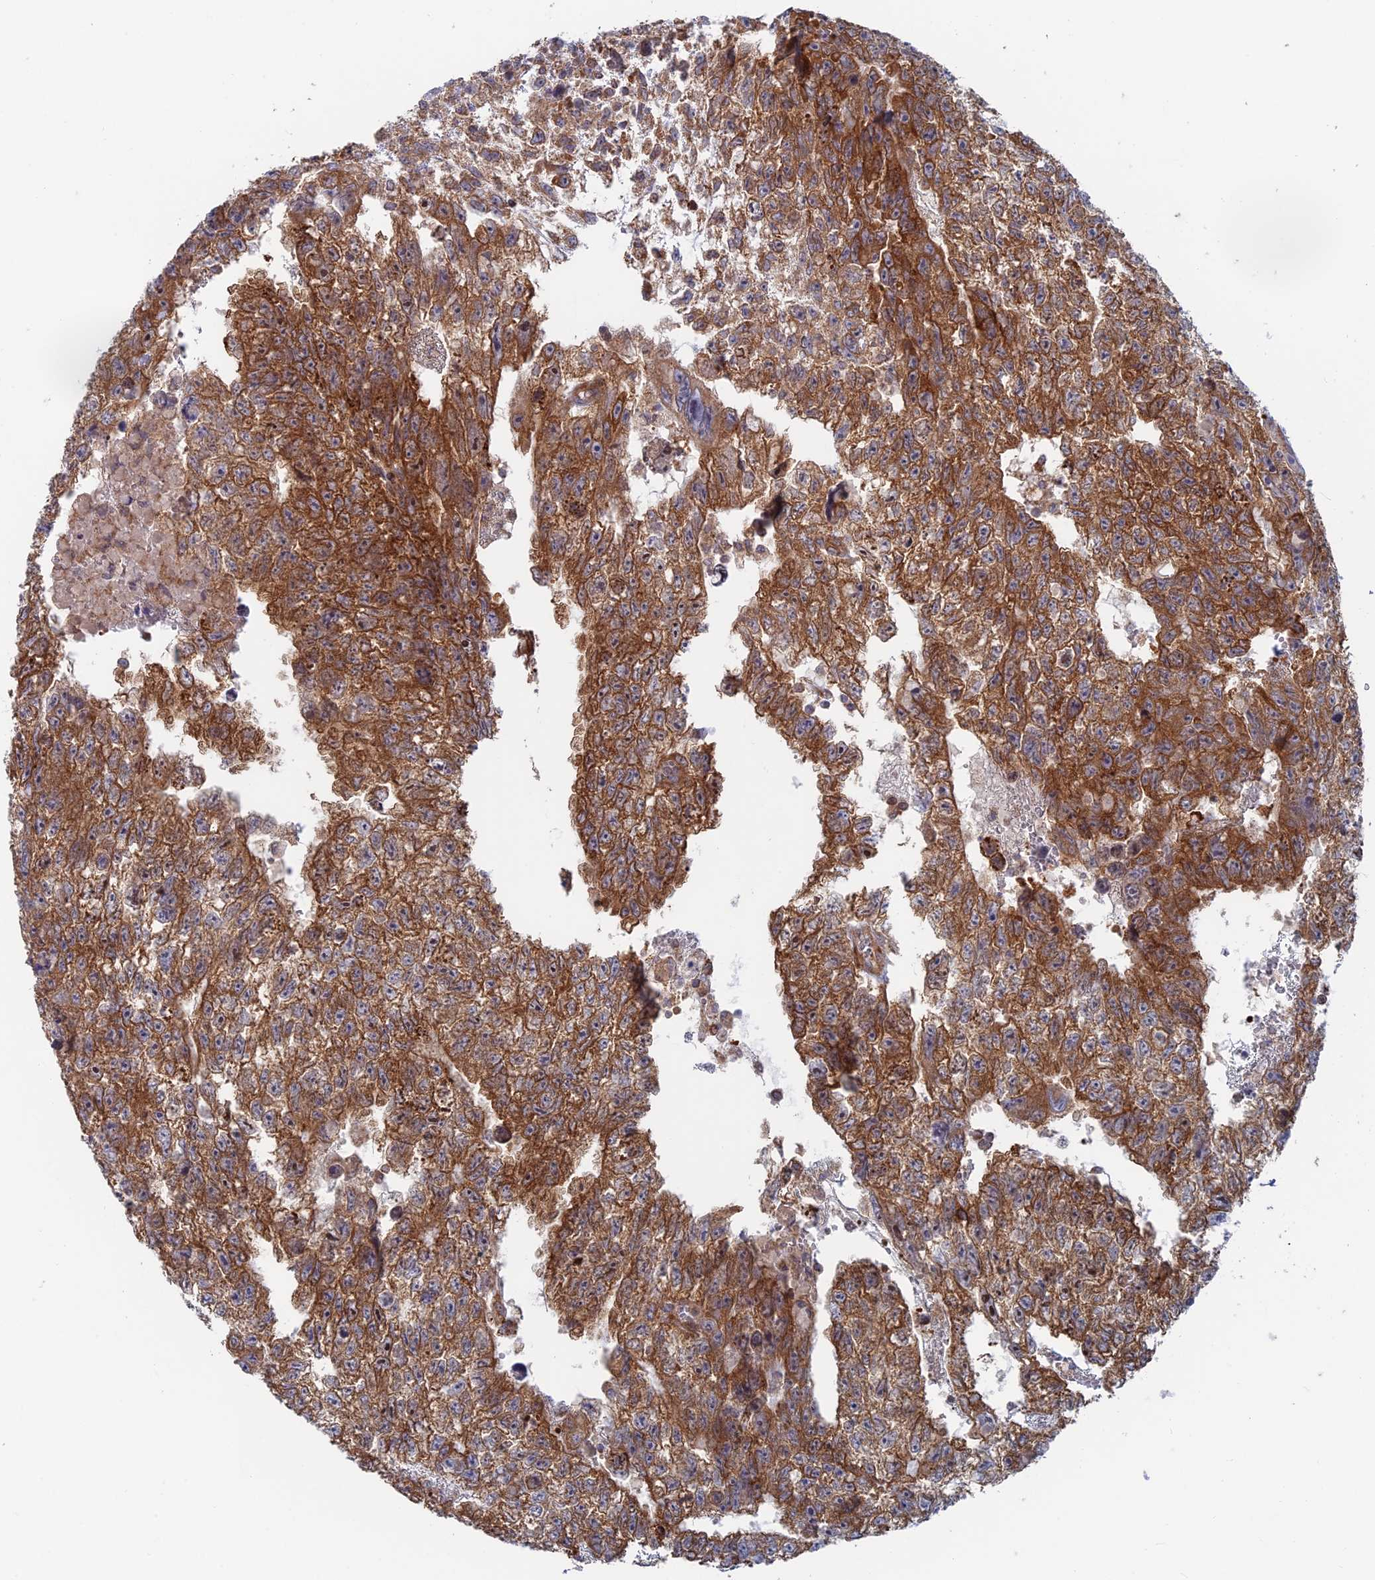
{"staining": {"intensity": "moderate", "quantity": ">75%", "location": "cytoplasmic/membranous"}, "tissue": "testis cancer", "cell_type": "Tumor cells", "image_type": "cancer", "snomed": [{"axis": "morphology", "description": "Carcinoma, Embryonal, NOS"}, {"axis": "topography", "description": "Testis"}], "caption": "Testis cancer tissue reveals moderate cytoplasmic/membranous staining in about >75% of tumor cells, visualized by immunohistochemistry. Using DAB (3,3'-diaminobenzidine) (brown) and hematoxylin (blue) stains, captured at high magnification using brightfield microscopy.", "gene": "TBC1D30", "patient": {"sex": "male", "age": 26}}